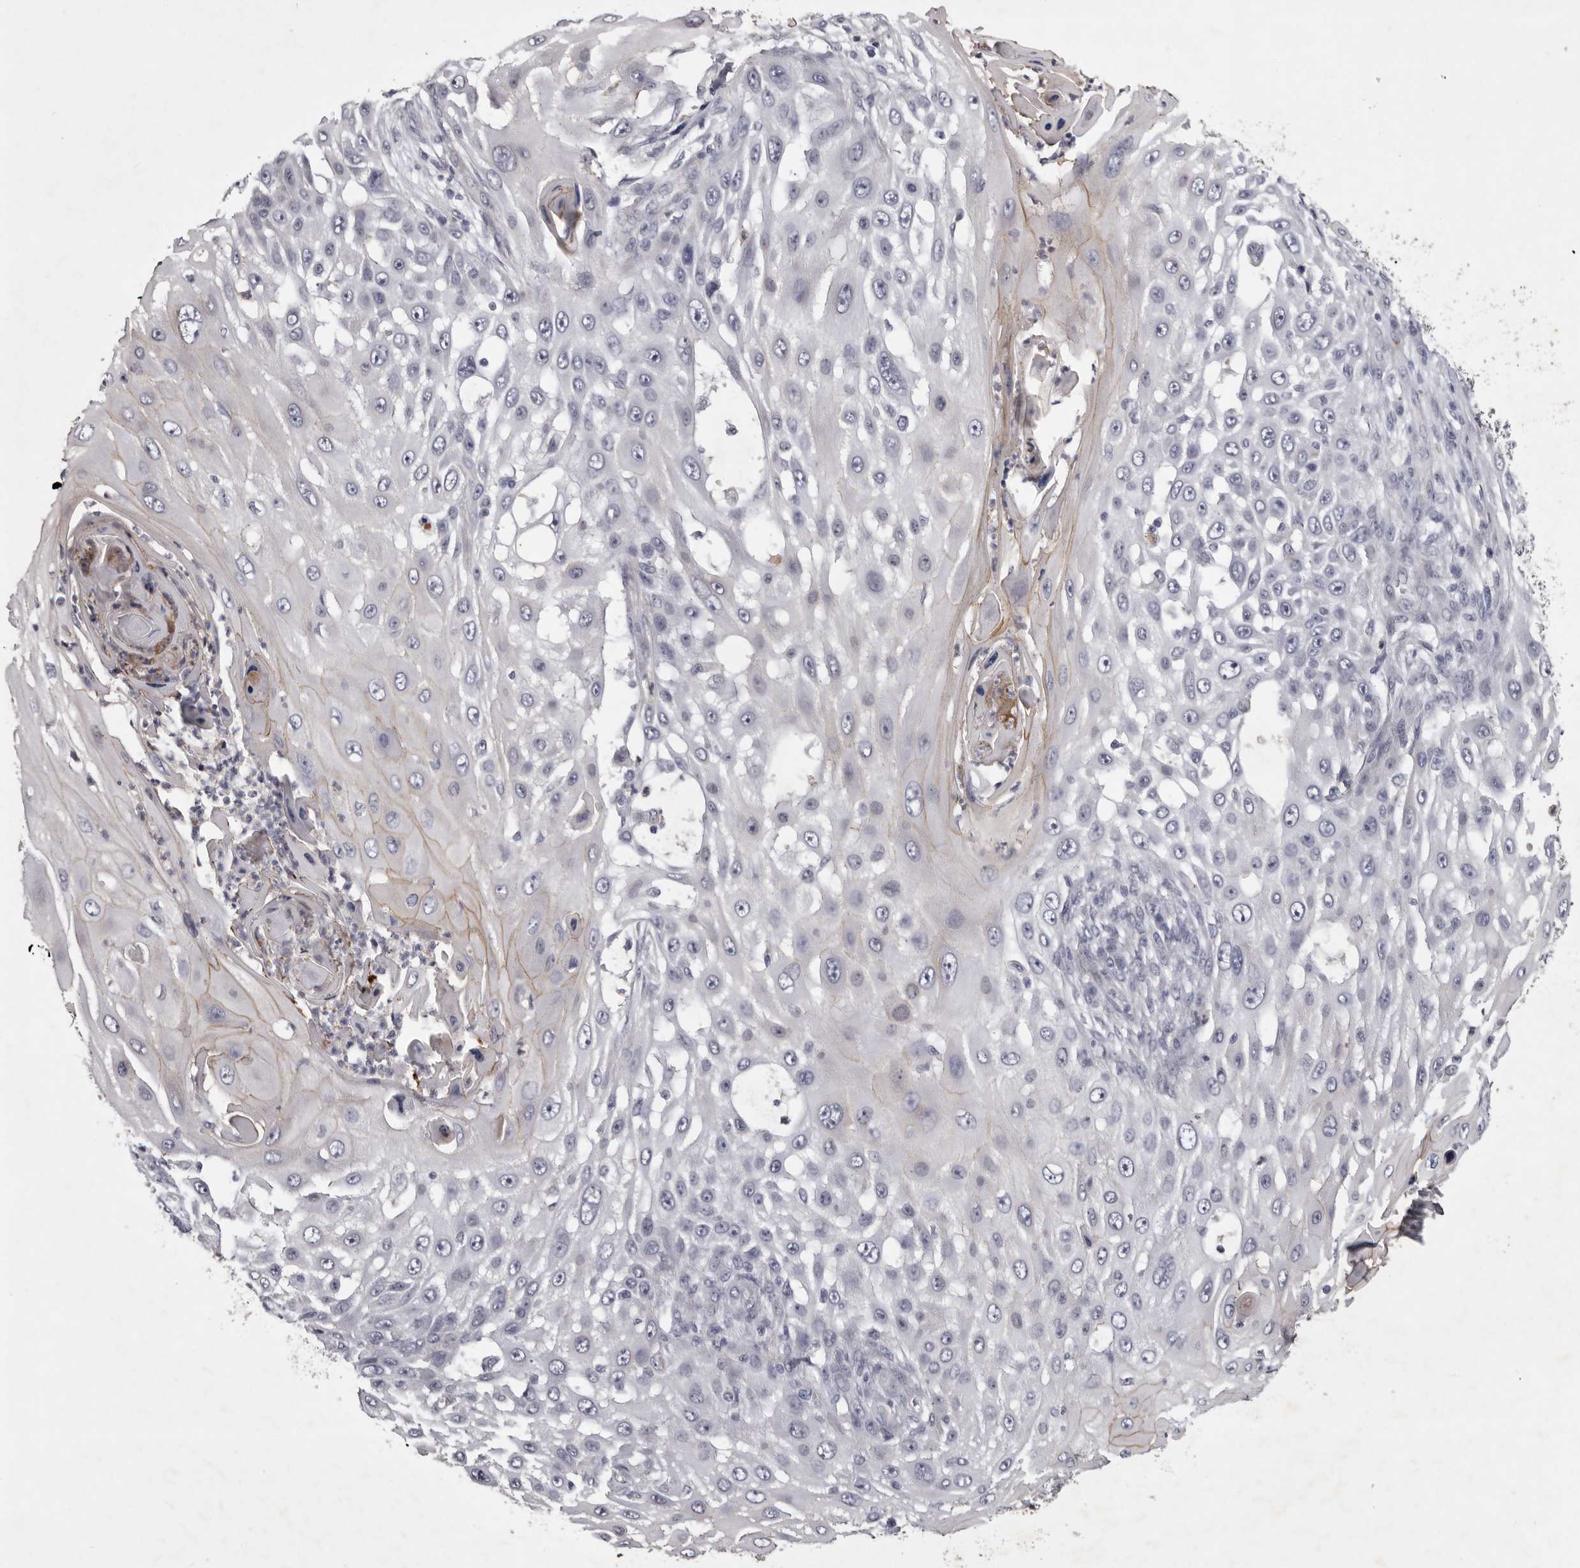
{"staining": {"intensity": "weak", "quantity": "<25%", "location": "cytoplasmic/membranous"}, "tissue": "skin cancer", "cell_type": "Tumor cells", "image_type": "cancer", "snomed": [{"axis": "morphology", "description": "Squamous cell carcinoma, NOS"}, {"axis": "topography", "description": "Skin"}], "caption": "Immunohistochemistry image of neoplastic tissue: skin cancer (squamous cell carcinoma) stained with DAB displays no significant protein positivity in tumor cells.", "gene": "NKAIN4", "patient": {"sex": "female", "age": 44}}